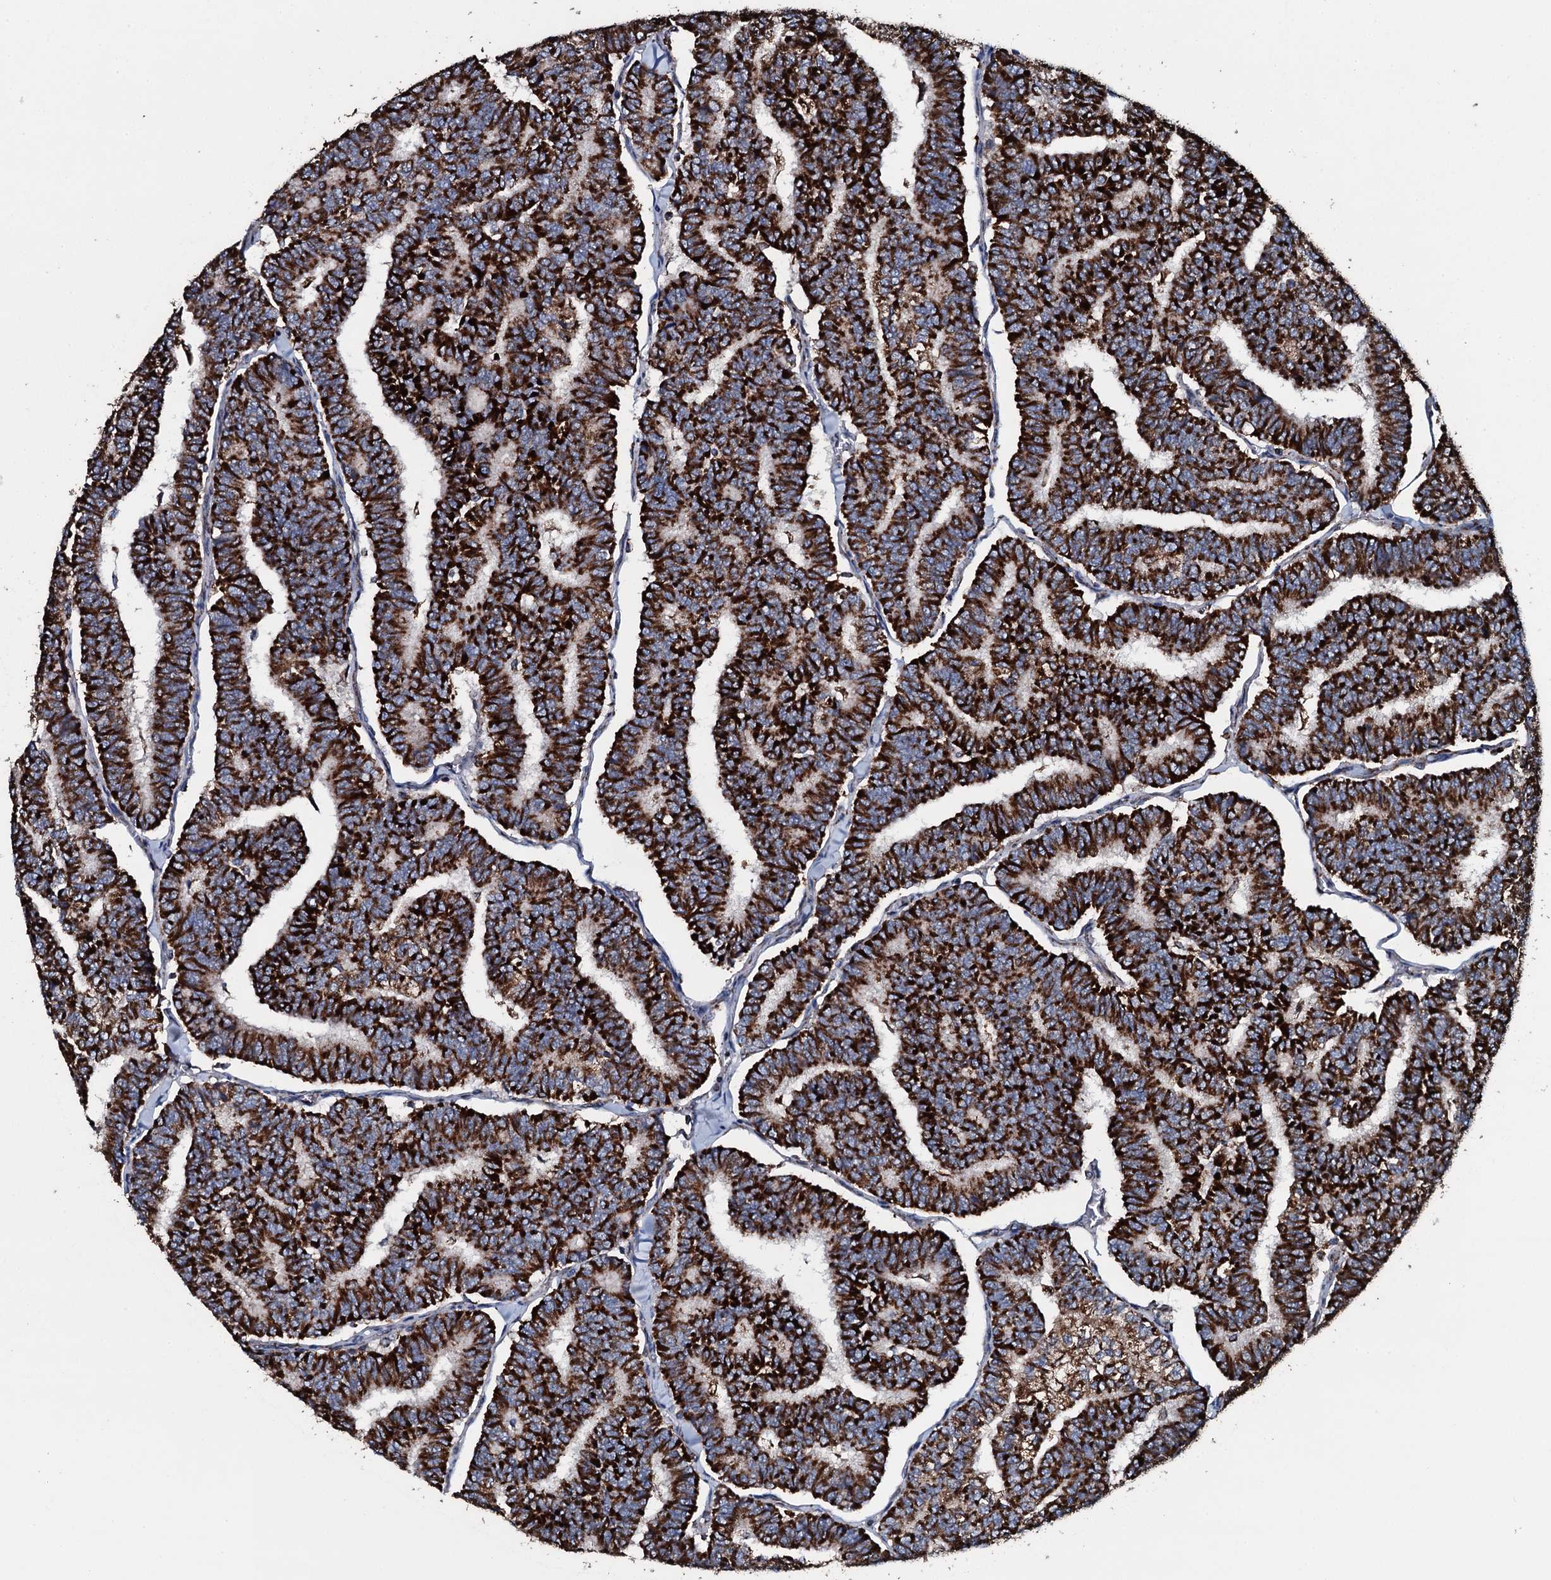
{"staining": {"intensity": "strong", "quantity": ">75%", "location": "cytoplasmic/membranous"}, "tissue": "thyroid cancer", "cell_type": "Tumor cells", "image_type": "cancer", "snomed": [{"axis": "morphology", "description": "Papillary adenocarcinoma, NOS"}, {"axis": "topography", "description": "Thyroid gland"}], "caption": "Protein analysis of thyroid papillary adenocarcinoma tissue displays strong cytoplasmic/membranous staining in about >75% of tumor cells. The staining is performed using DAB brown chromogen to label protein expression. The nuclei are counter-stained blue using hematoxylin.", "gene": "DYNC2I2", "patient": {"sex": "female", "age": 35}}